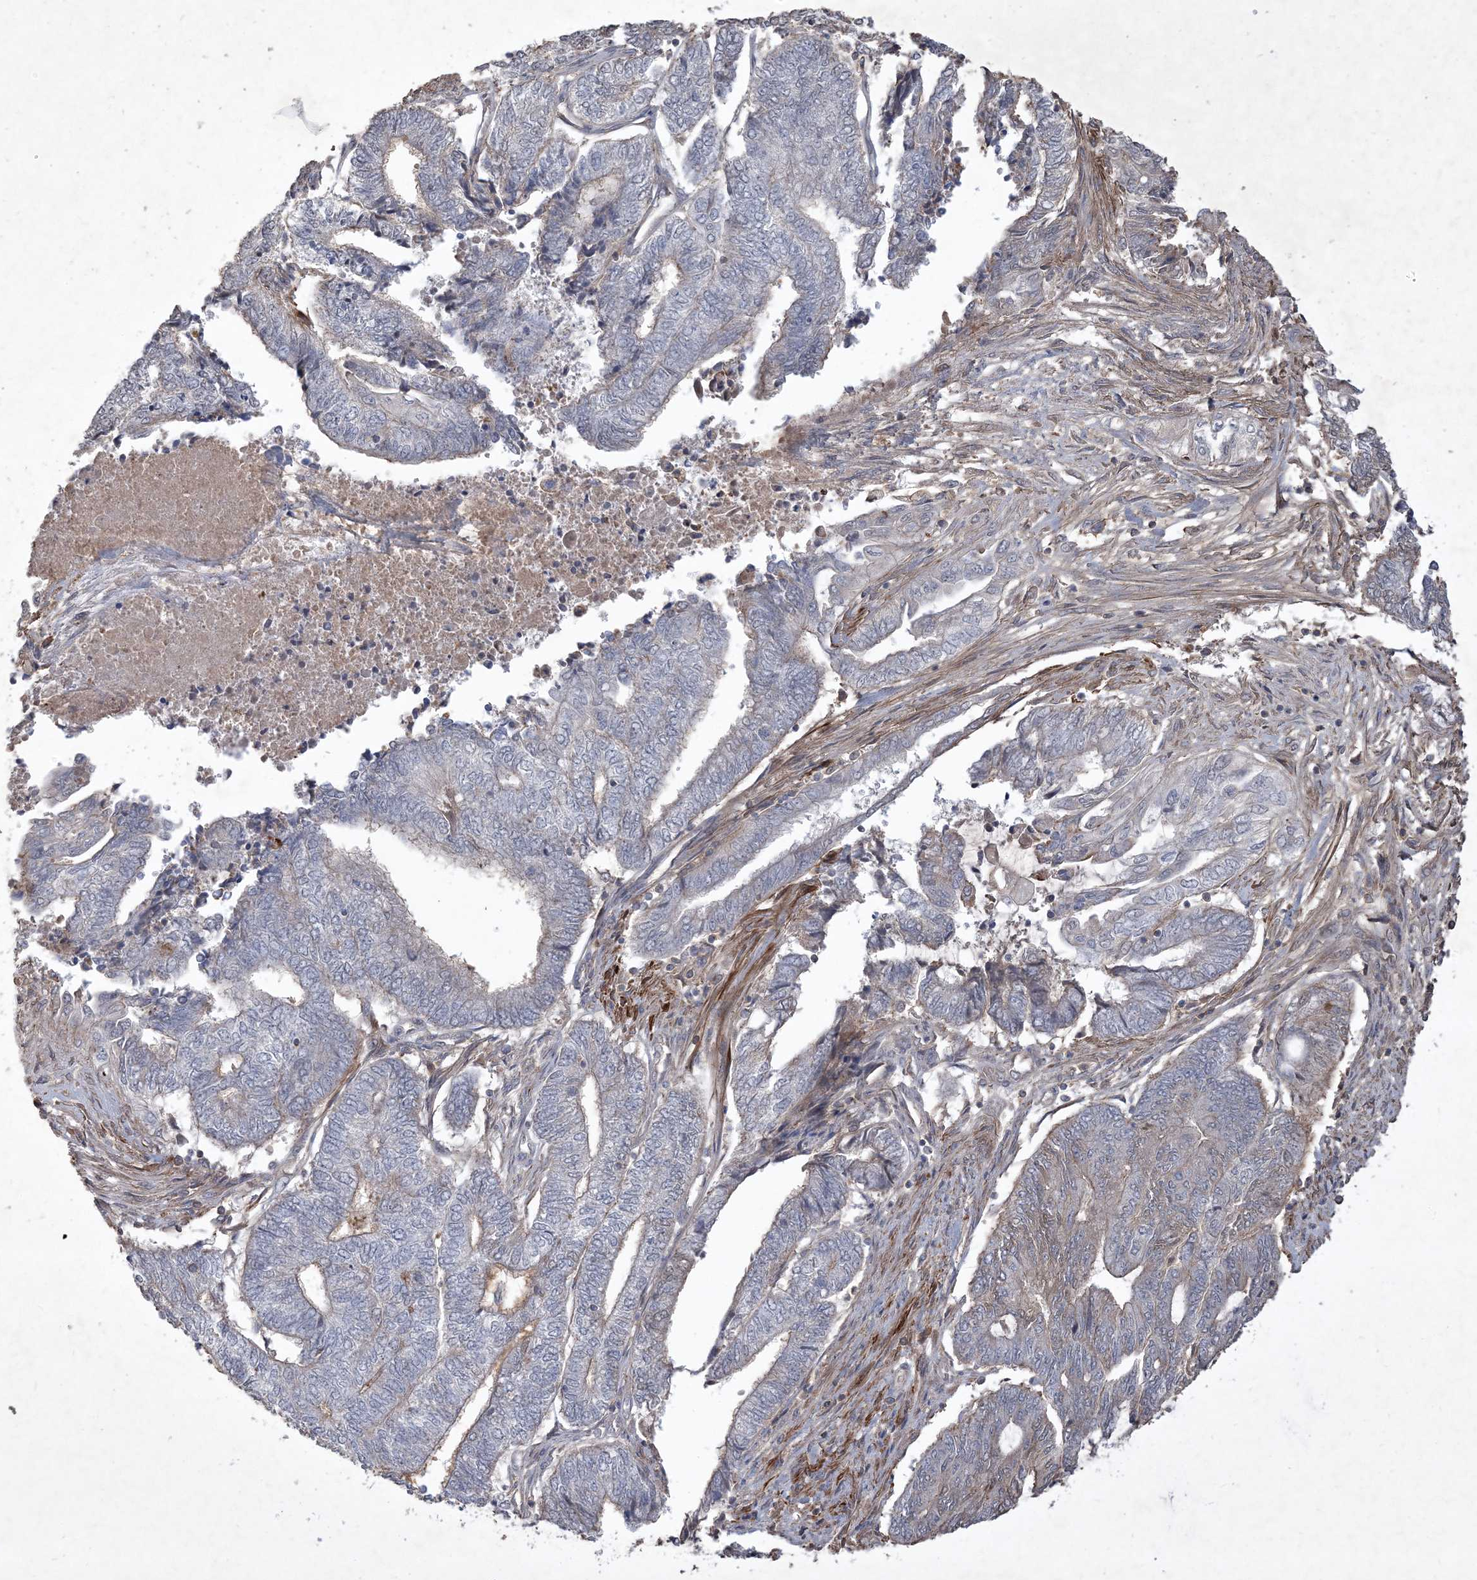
{"staining": {"intensity": "negative", "quantity": "none", "location": "none"}, "tissue": "endometrial cancer", "cell_type": "Tumor cells", "image_type": "cancer", "snomed": [{"axis": "morphology", "description": "Adenocarcinoma, NOS"}, {"axis": "topography", "description": "Uterus"}, {"axis": "topography", "description": "Endometrium"}], "caption": "Endometrial cancer (adenocarcinoma) was stained to show a protein in brown. There is no significant positivity in tumor cells. (DAB (3,3'-diaminobenzidine) immunohistochemistry visualized using brightfield microscopy, high magnification).", "gene": "PRRT3", "patient": {"sex": "female", "age": 70}}